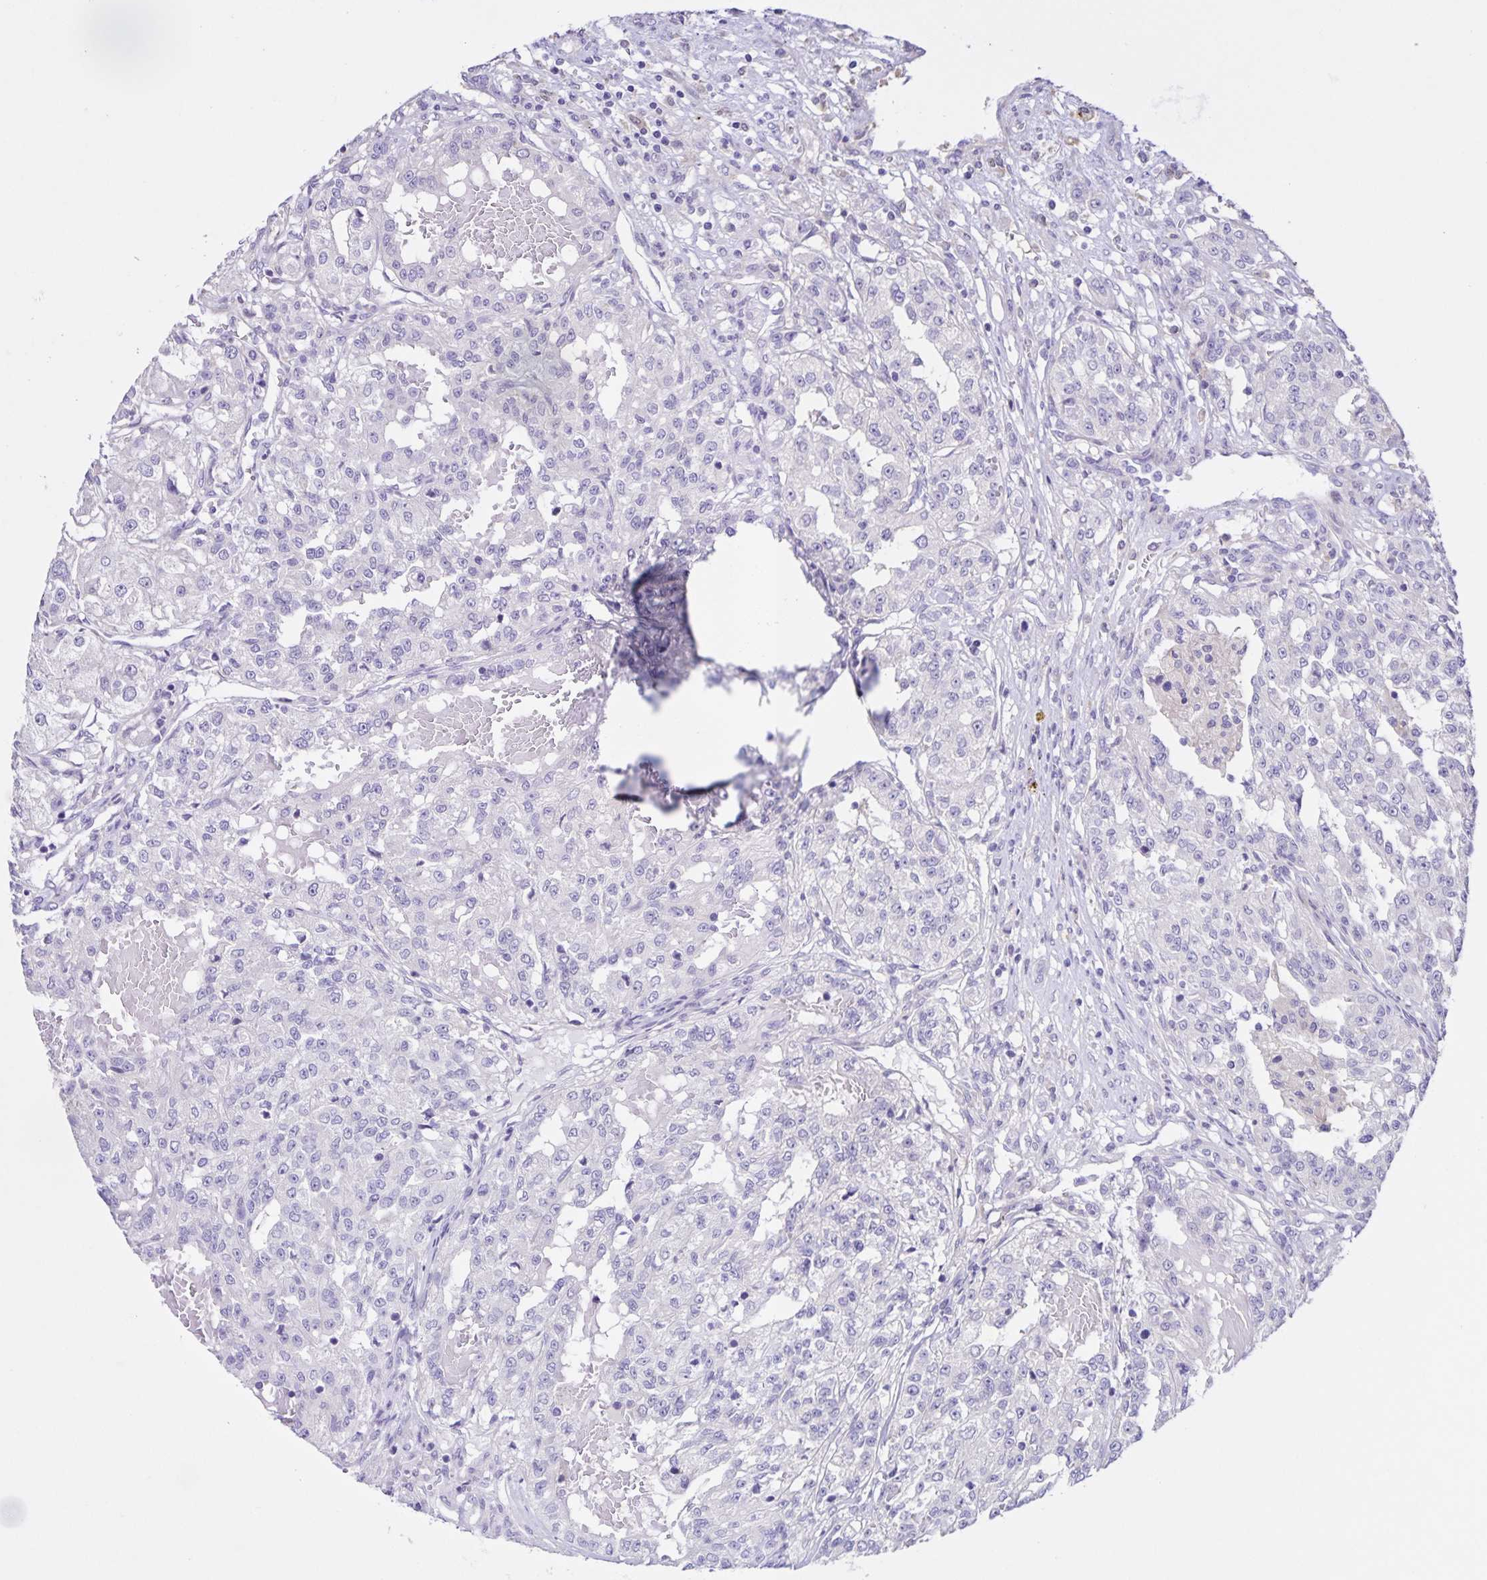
{"staining": {"intensity": "negative", "quantity": "none", "location": "none"}, "tissue": "renal cancer", "cell_type": "Tumor cells", "image_type": "cancer", "snomed": [{"axis": "morphology", "description": "Adenocarcinoma, NOS"}, {"axis": "topography", "description": "Kidney"}], "caption": "Immunohistochemical staining of human adenocarcinoma (renal) demonstrates no significant expression in tumor cells. (Stains: DAB IHC with hematoxylin counter stain, Microscopy: brightfield microscopy at high magnification).", "gene": "BOLL", "patient": {"sex": "female", "age": 63}}